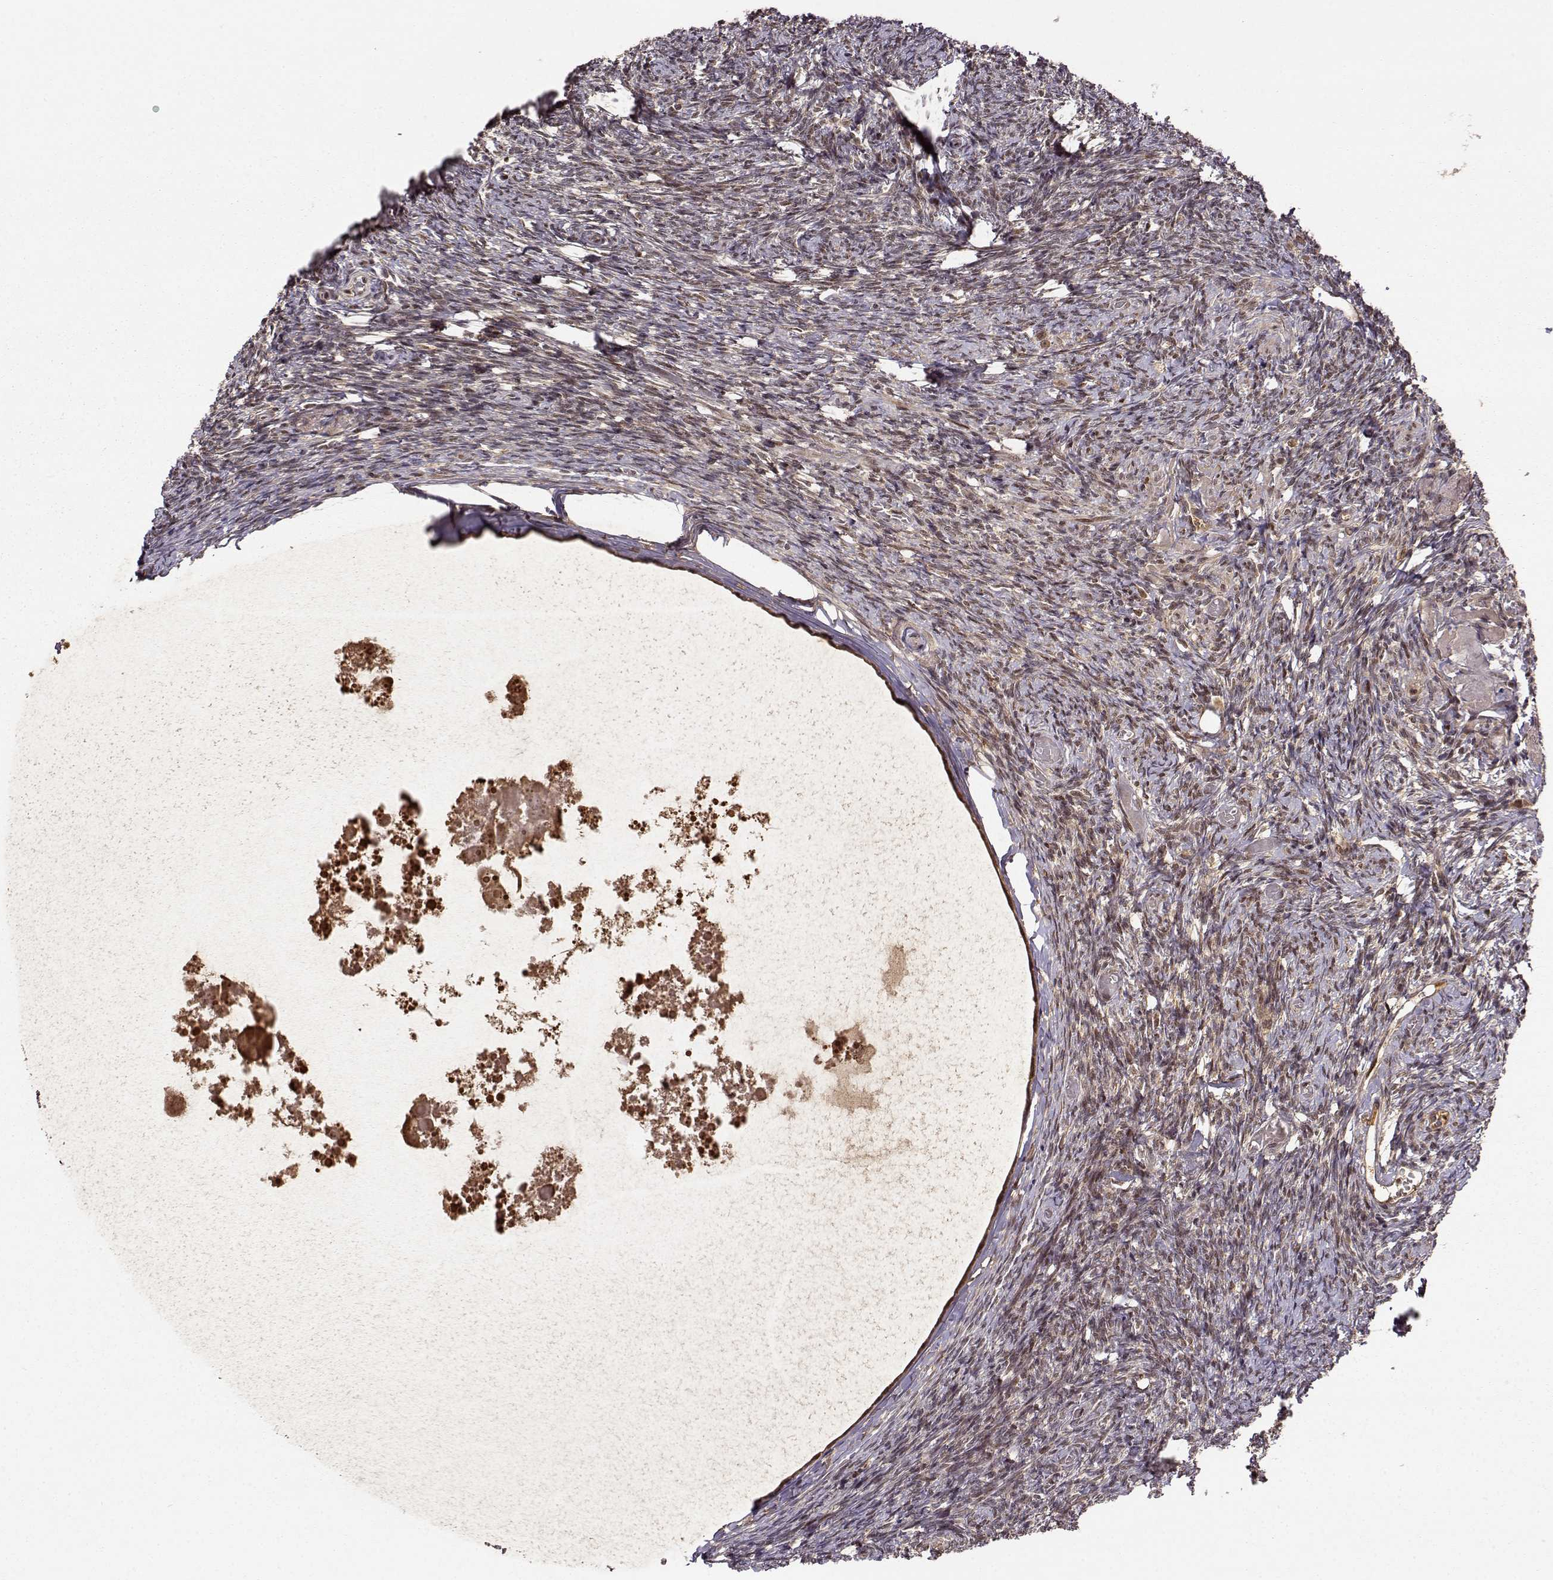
{"staining": {"intensity": "weak", "quantity": ">75%", "location": "nuclear"}, "tissue": "ovary", "cell_type": "Ovarian stroma cells", "image_type": "normal", "snomed": [{"axis": "morphology", "description": "Normal tissue, NOS"}, {"axis": "topography", "description": "Ovary"}], "caption": "Immunohistochemical staining of normal human ovary displays >75% levels of weak nuclear protein staining in approximately >75% of ovarian stroma cells.", "gene": "MAEA", "patient": {"sex": "female", "age": 72}}